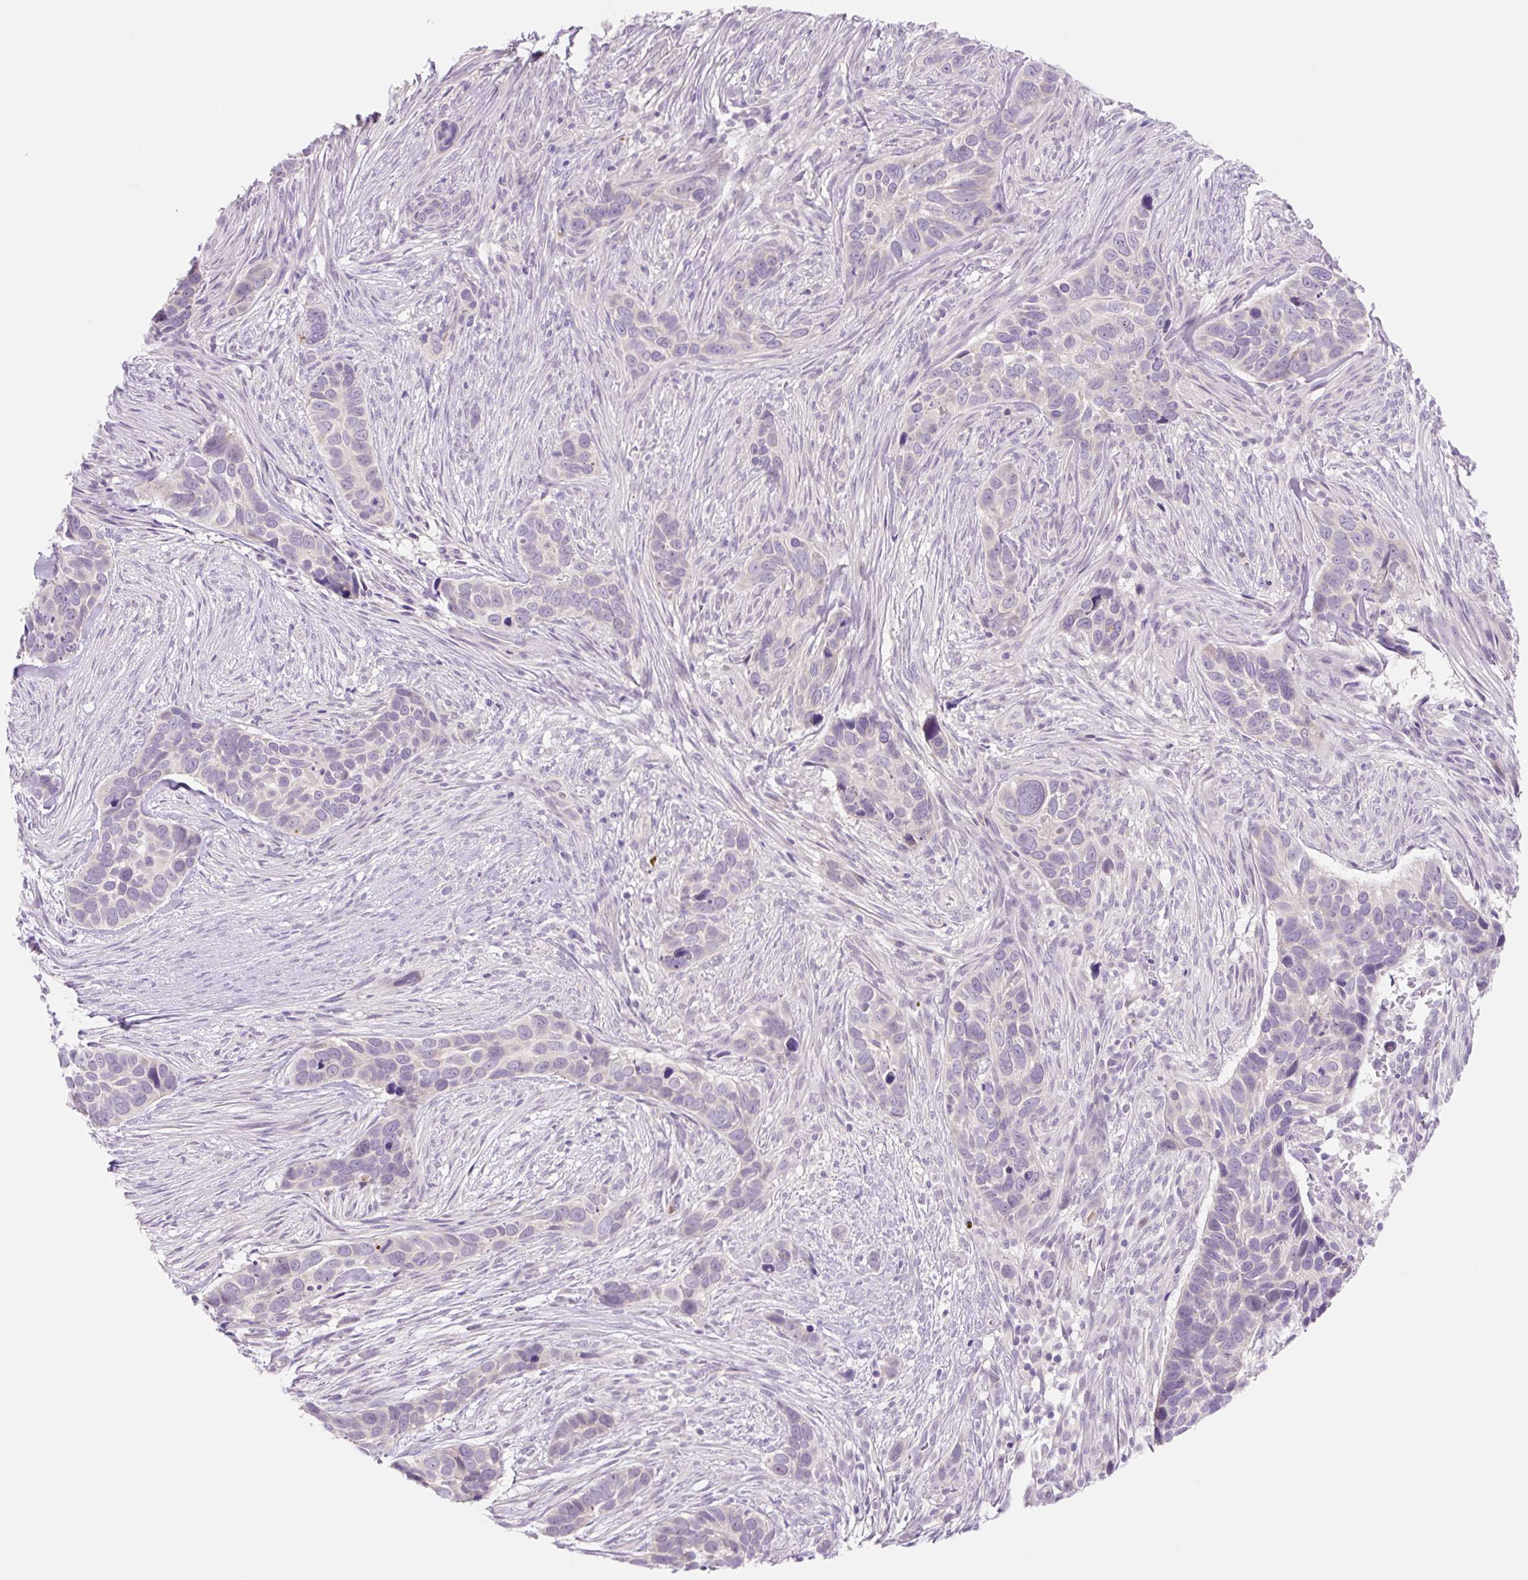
{"staining": {"intensity": "negative", "quantity": "none", "location": "none"}, "tissue": "skin cancer", "cell_type": "Tumor cells", "image_type": "cancer", "snomed": [{"axis": "morphology", "description": "Basal cell carcinoma"}, {"axis": "topography", "description": "Skin"}], "caption": "Immunohistochemical staining of skin cancer displays no significant expression in tumor cells.", "gene": "CELF6", "patient": {"sex": "female", "age": 82}}